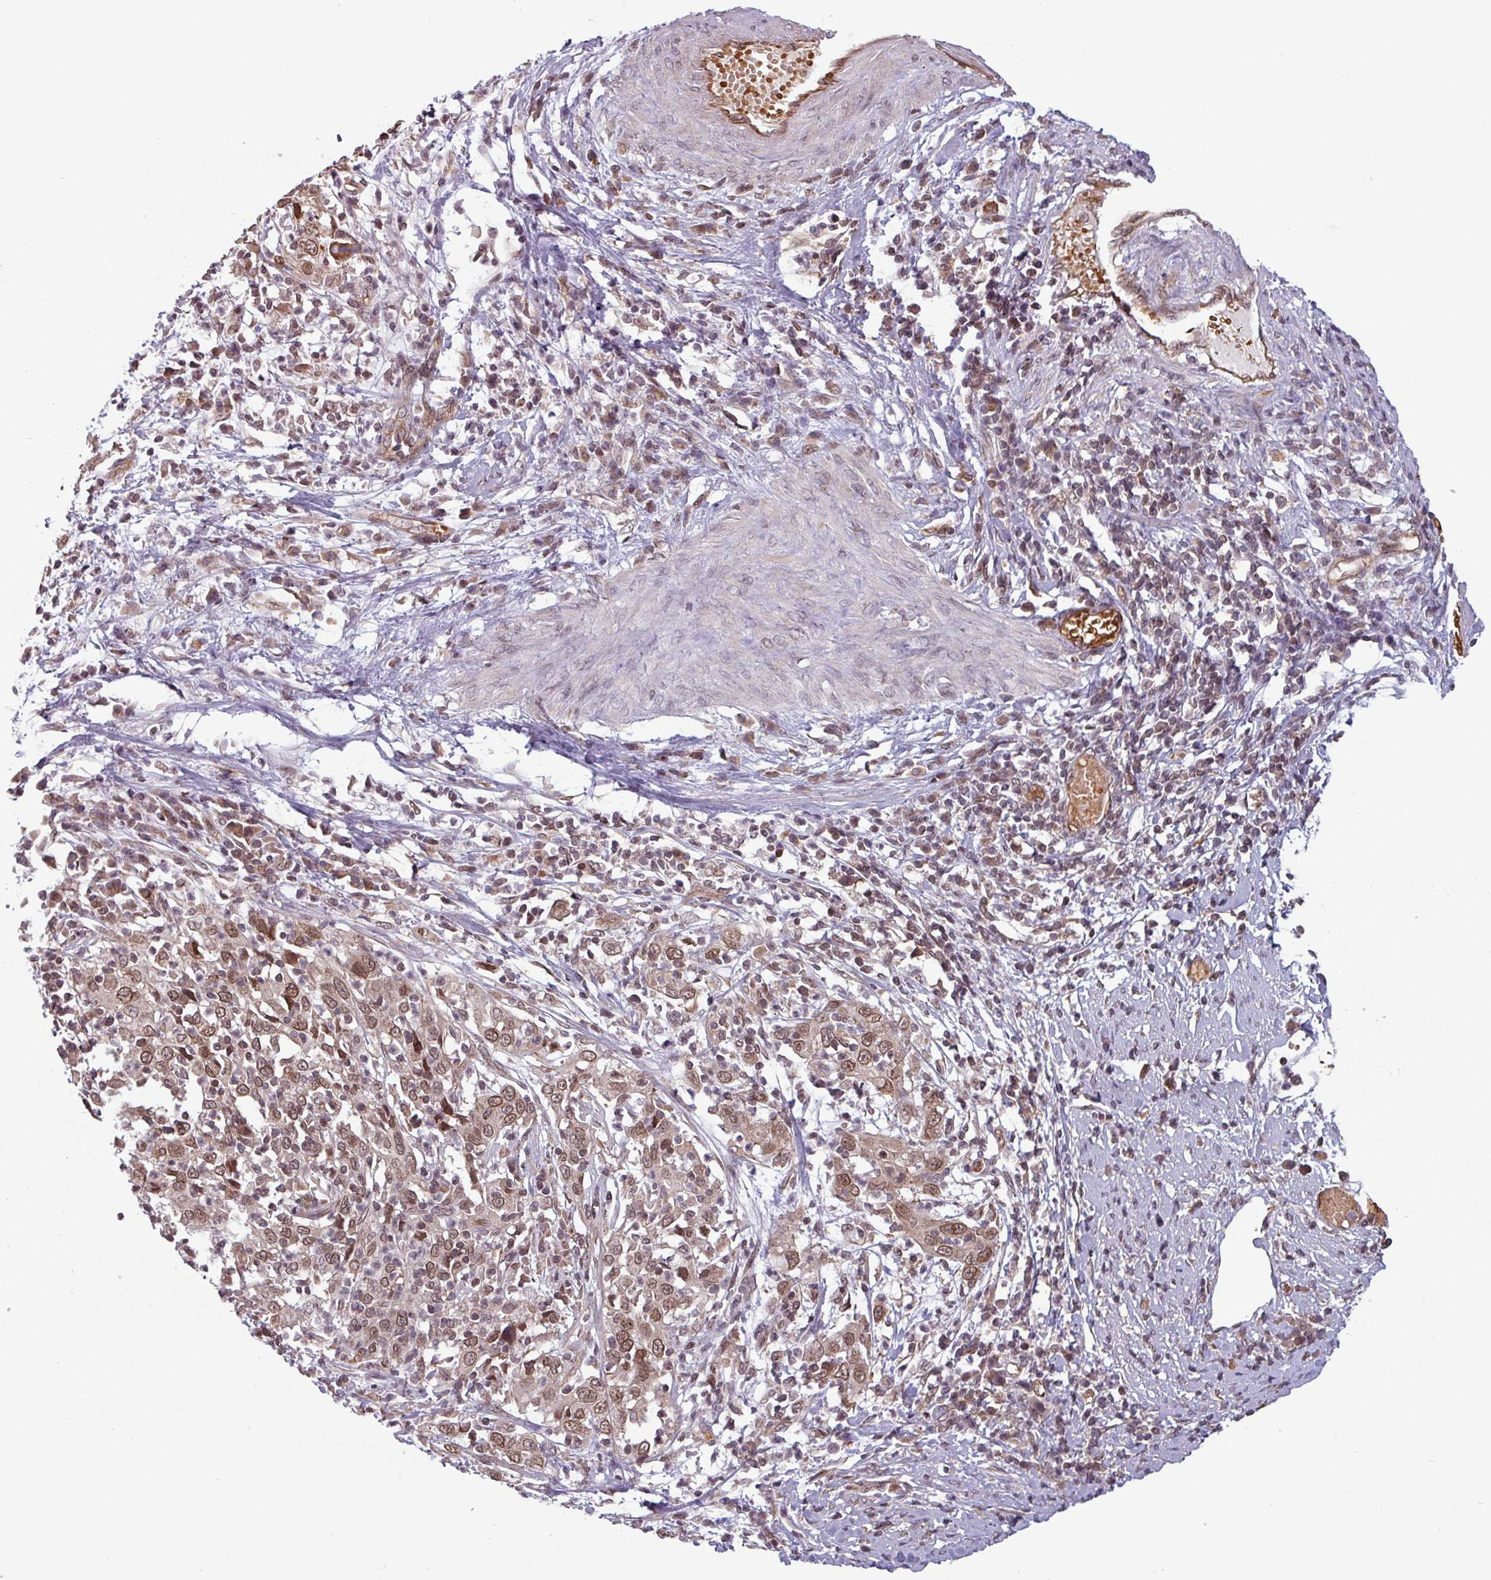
{"staining": {"intensity": "moderate", "quantity": ">75%", "location": "cytoplasmic/membranous,nuclear"}, "tissue": "cervical cancer", "cell_type": "Tumor cells", "image_type": "cancer", "snomed": [{"axis": "morphology", "description": "Squamous cell carcinoma, NOS"}, {"axis": "topography", "description": "Cervix"}], "caption": "High-power microscopy captured an immunohistochemistry micrograph of cervical squamous cell carcinoma, revealing moderate cytoplasmic/membranous and nuclear staining in approximately >75% of tumor cells. The staining was performed using DAB, with brown indicating positive protein expression. Nuclei are stained blue with hematoxylin.", "gene": "RBM4B", "patient": {"sex": "female", "age": 46}}